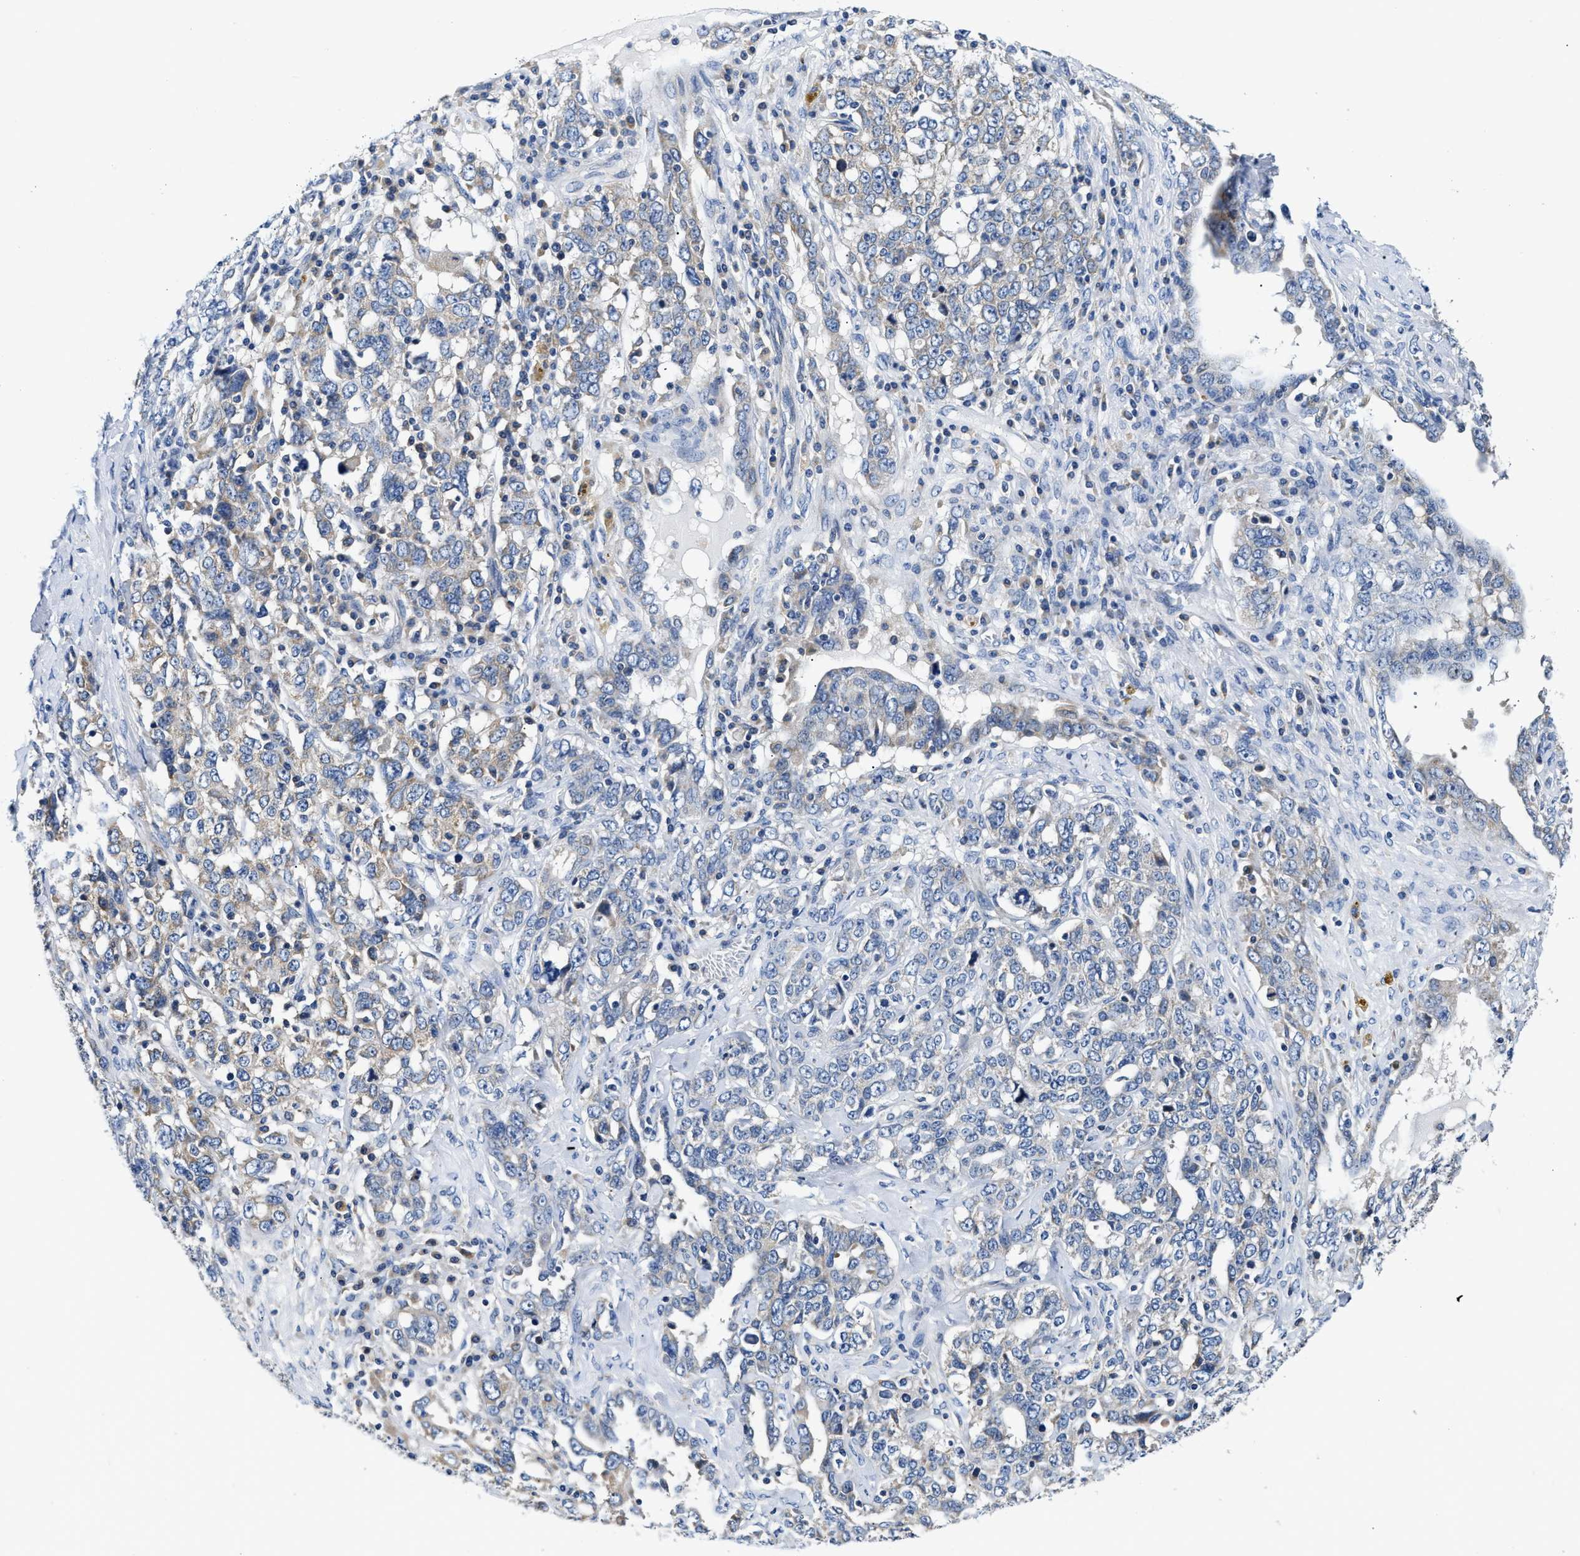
{"staining": {"intensity": "negative", "quantity": "none", "location": "none"}, "tissue": "ovarian cancer", "cell_type": "Tumor cells", "image_type": "cancer", "snomed": [{"axis": "morphology", "description": "Carcinoma, endometroid"}, {"axis": "topography", "description": "Ovary"}], "caption": "Histopathology image shows no protein positivity in tumor cells of ovarian endometroid carcinoma tissue.", "gene": "FAM185A", "patient": {"sex": "female", "age": 62}}